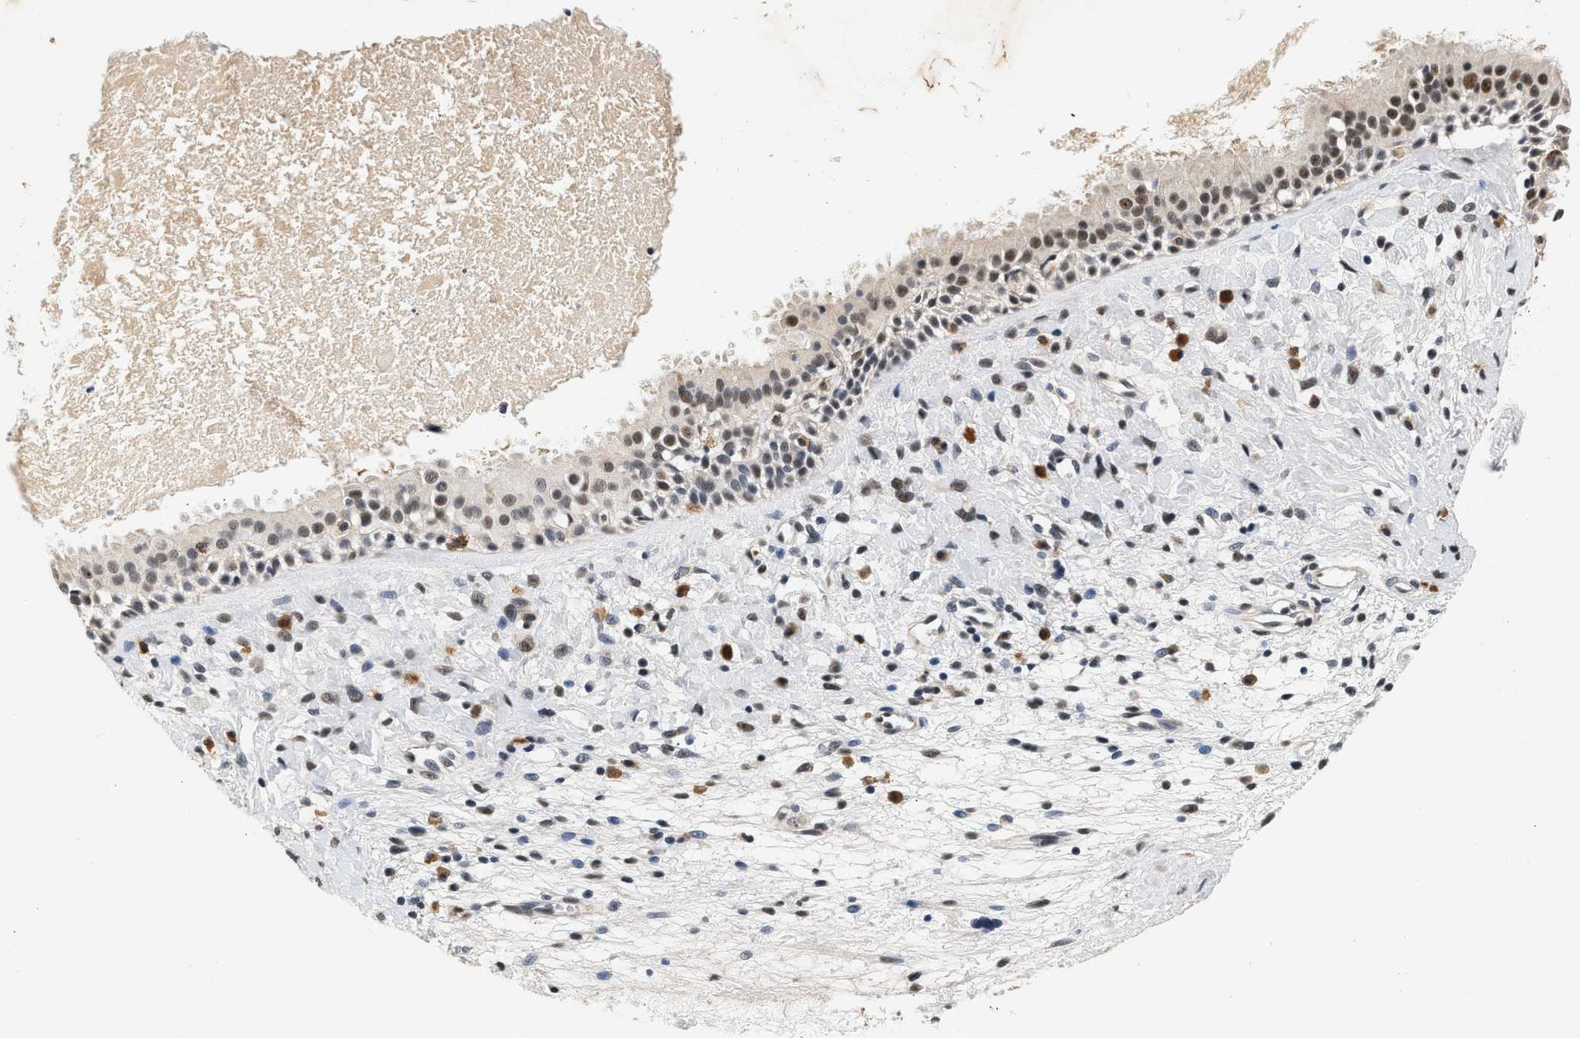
{"staining": {"intensity": "moderate", "quantity": "25%-75%", "location": "cytoplasmic/membranous,nuclear"}, "tissue": "nasopharynx", "cell_type": "Respiratory epithelial cells", "image_type": "normal", "snomed": [{"axis": "morphology", "description": "Normal tissue, NOS"}, {"axis": "topography", "description": "Nasopharynx"}], "caption": "Respiratory epithelial cells display moderate cytoplasmic/membranous,nuclear expression in about 25%-75% of cells in normal nasopharynx. (Stains: DAB (3,3'-diaminobenzidine) in brown, nuclei in blue, Microscopy: brightfield microscopy at high magnification).", "gene": "THOC1", "patient": {"sex": "male", "age": 22}}